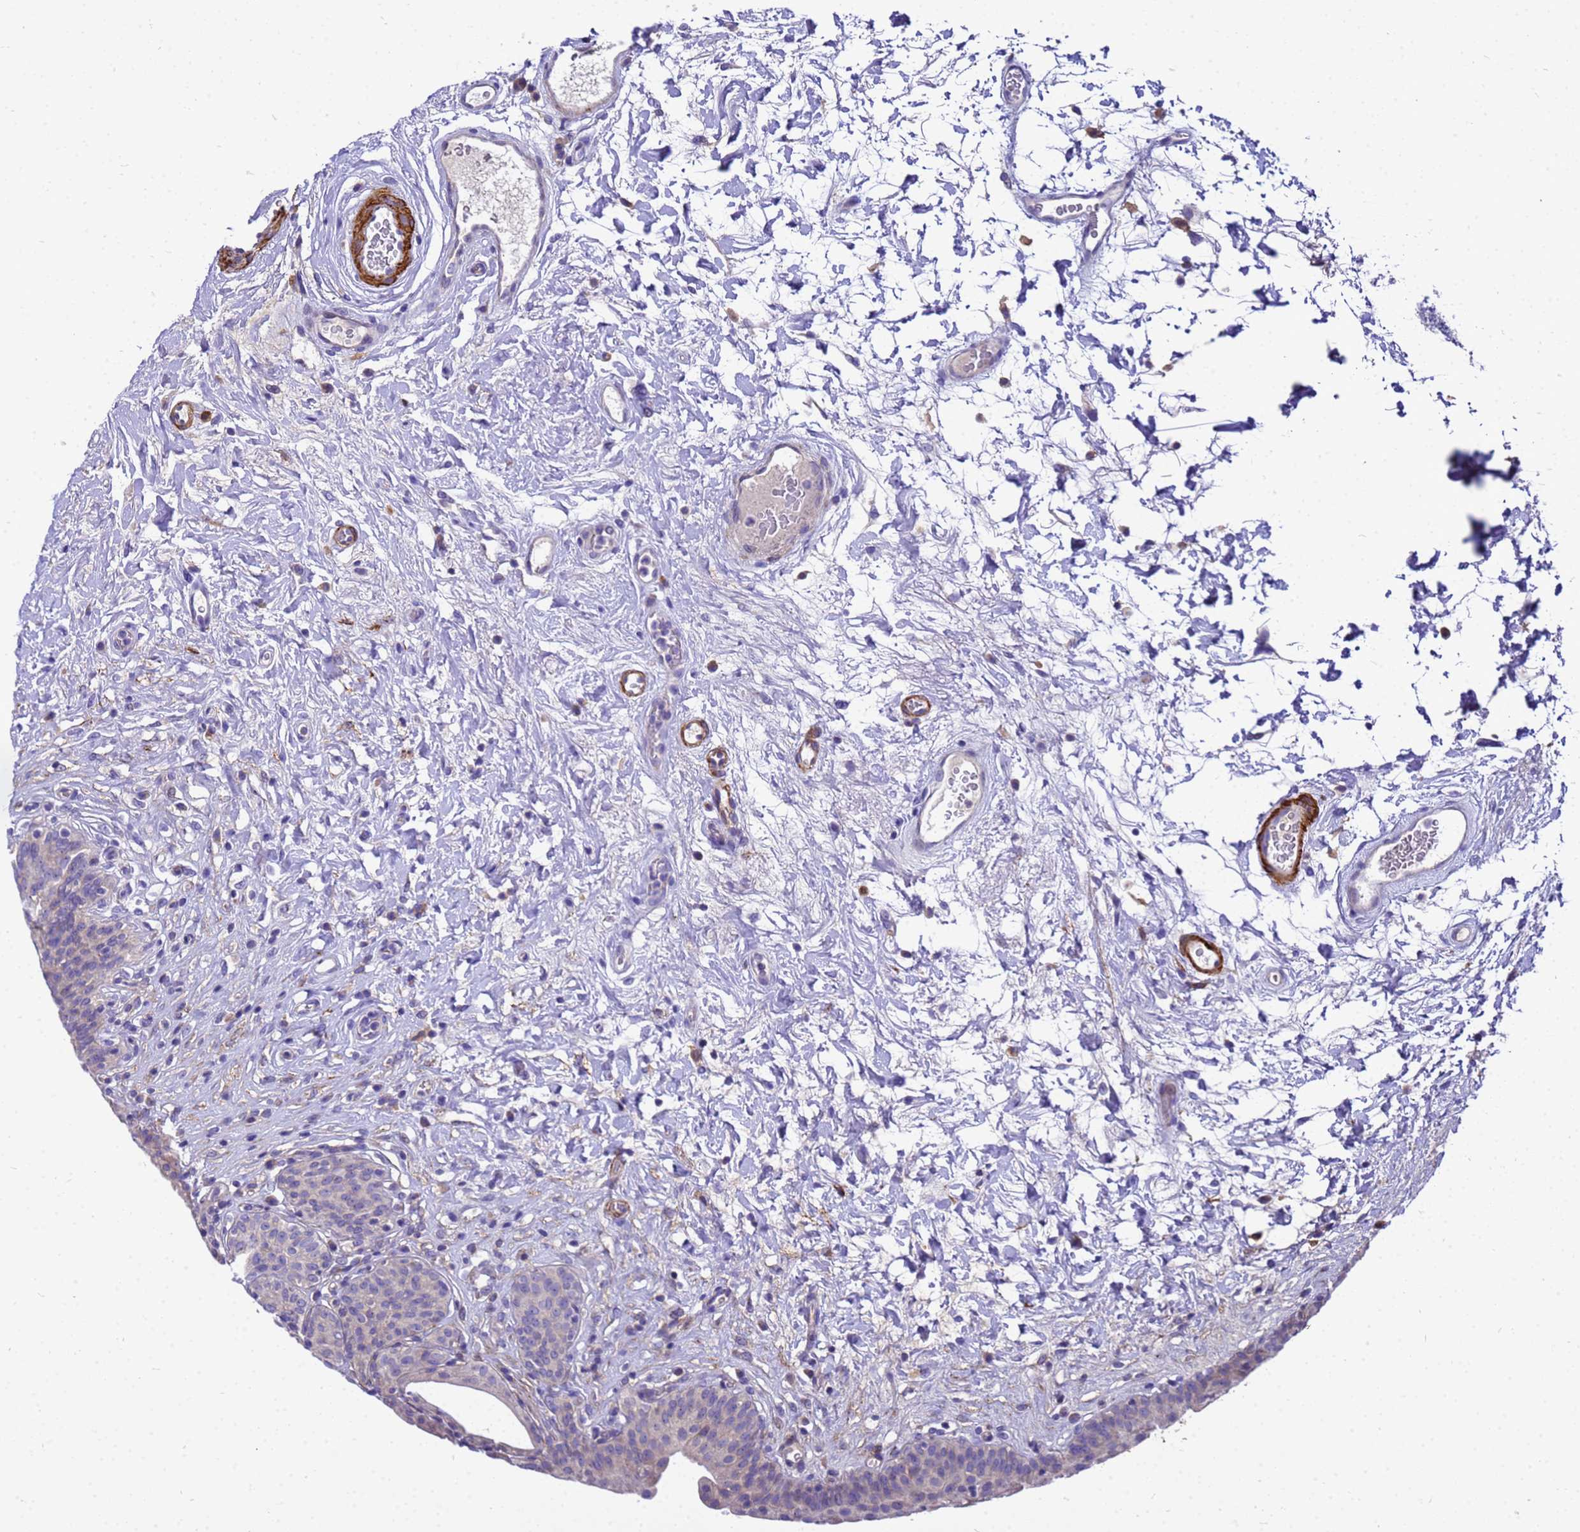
{"staining": {"intensity": "weak", "quantity": "<25%", "location": "cytoplasmic/membranous"}, "tissue": "urinary bladder", "cell_type": "Urothelial cells", "image_type": "normal", "snomed": [{"axis": "morphology", "description": "Normal tissue, NOS"}, {"axis": "topography", "description": "Urinary bladder"}], "caption": "Immunohistochemical staining of normal human urinary bladder shows no significant expression in urothelial cells. (DAB immunohistochemistry visualized using brightfield microscopy, high magnification).", "gene": "POP7", "patient": {"sex": "male", "age": 83}}